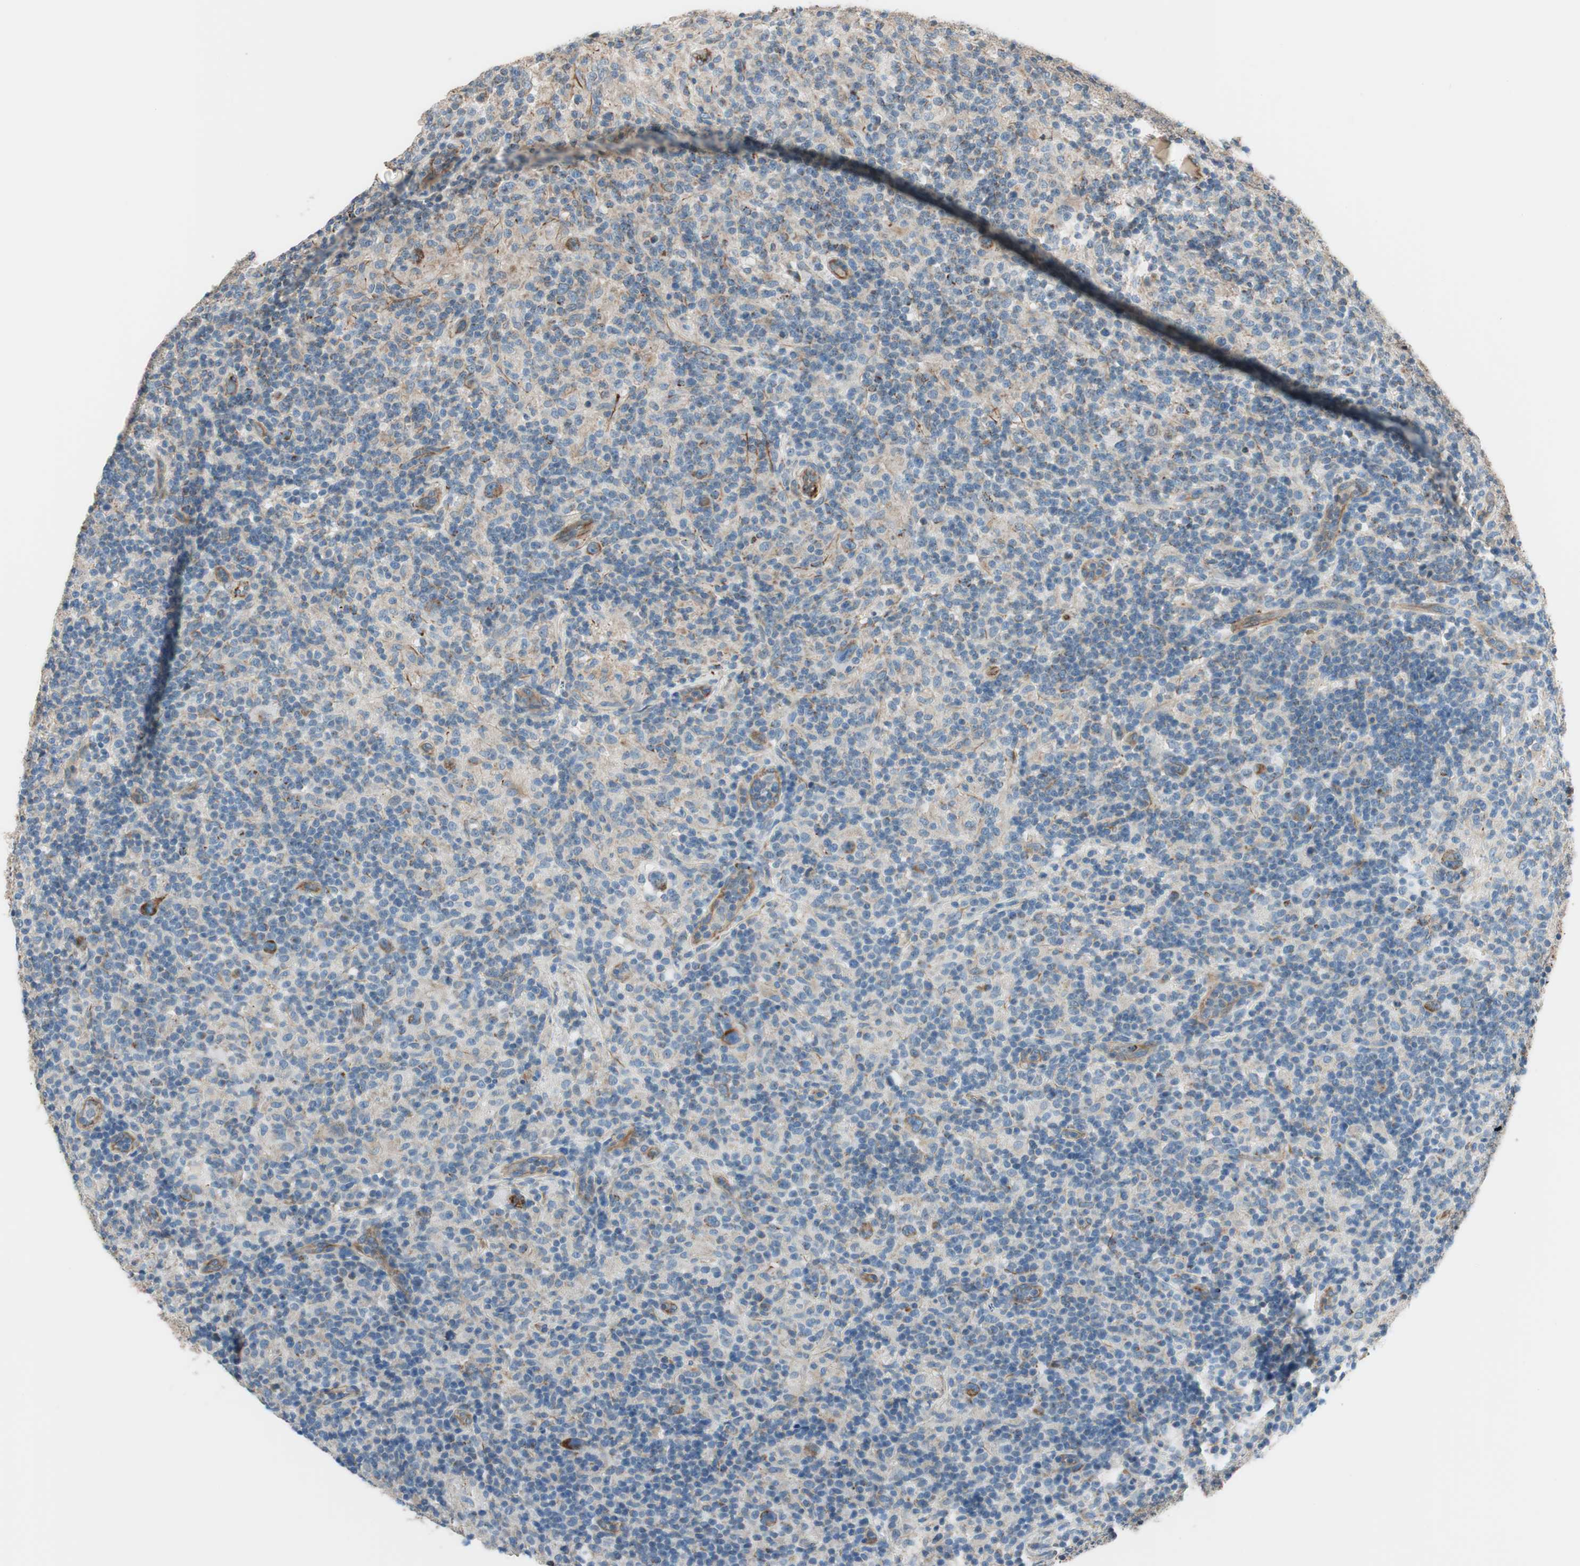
{"staining": {"intensity": "negative", "quantity": "none", "location": "none"}, "tissue": "lymphoma", "cell_type": "Tumor cells", "image_type": "cancer", "snomed": [{"axis": "morphology", "description": "Hodgkin's disease, NOS"}, {"axis": "topography", "description": "Lymph node"}], "caption": "IHC of human lymphoma shows no positivity in tumor cells.", "gene": "SRCIN1", "patient": {"sex": "male", "age": 70}}